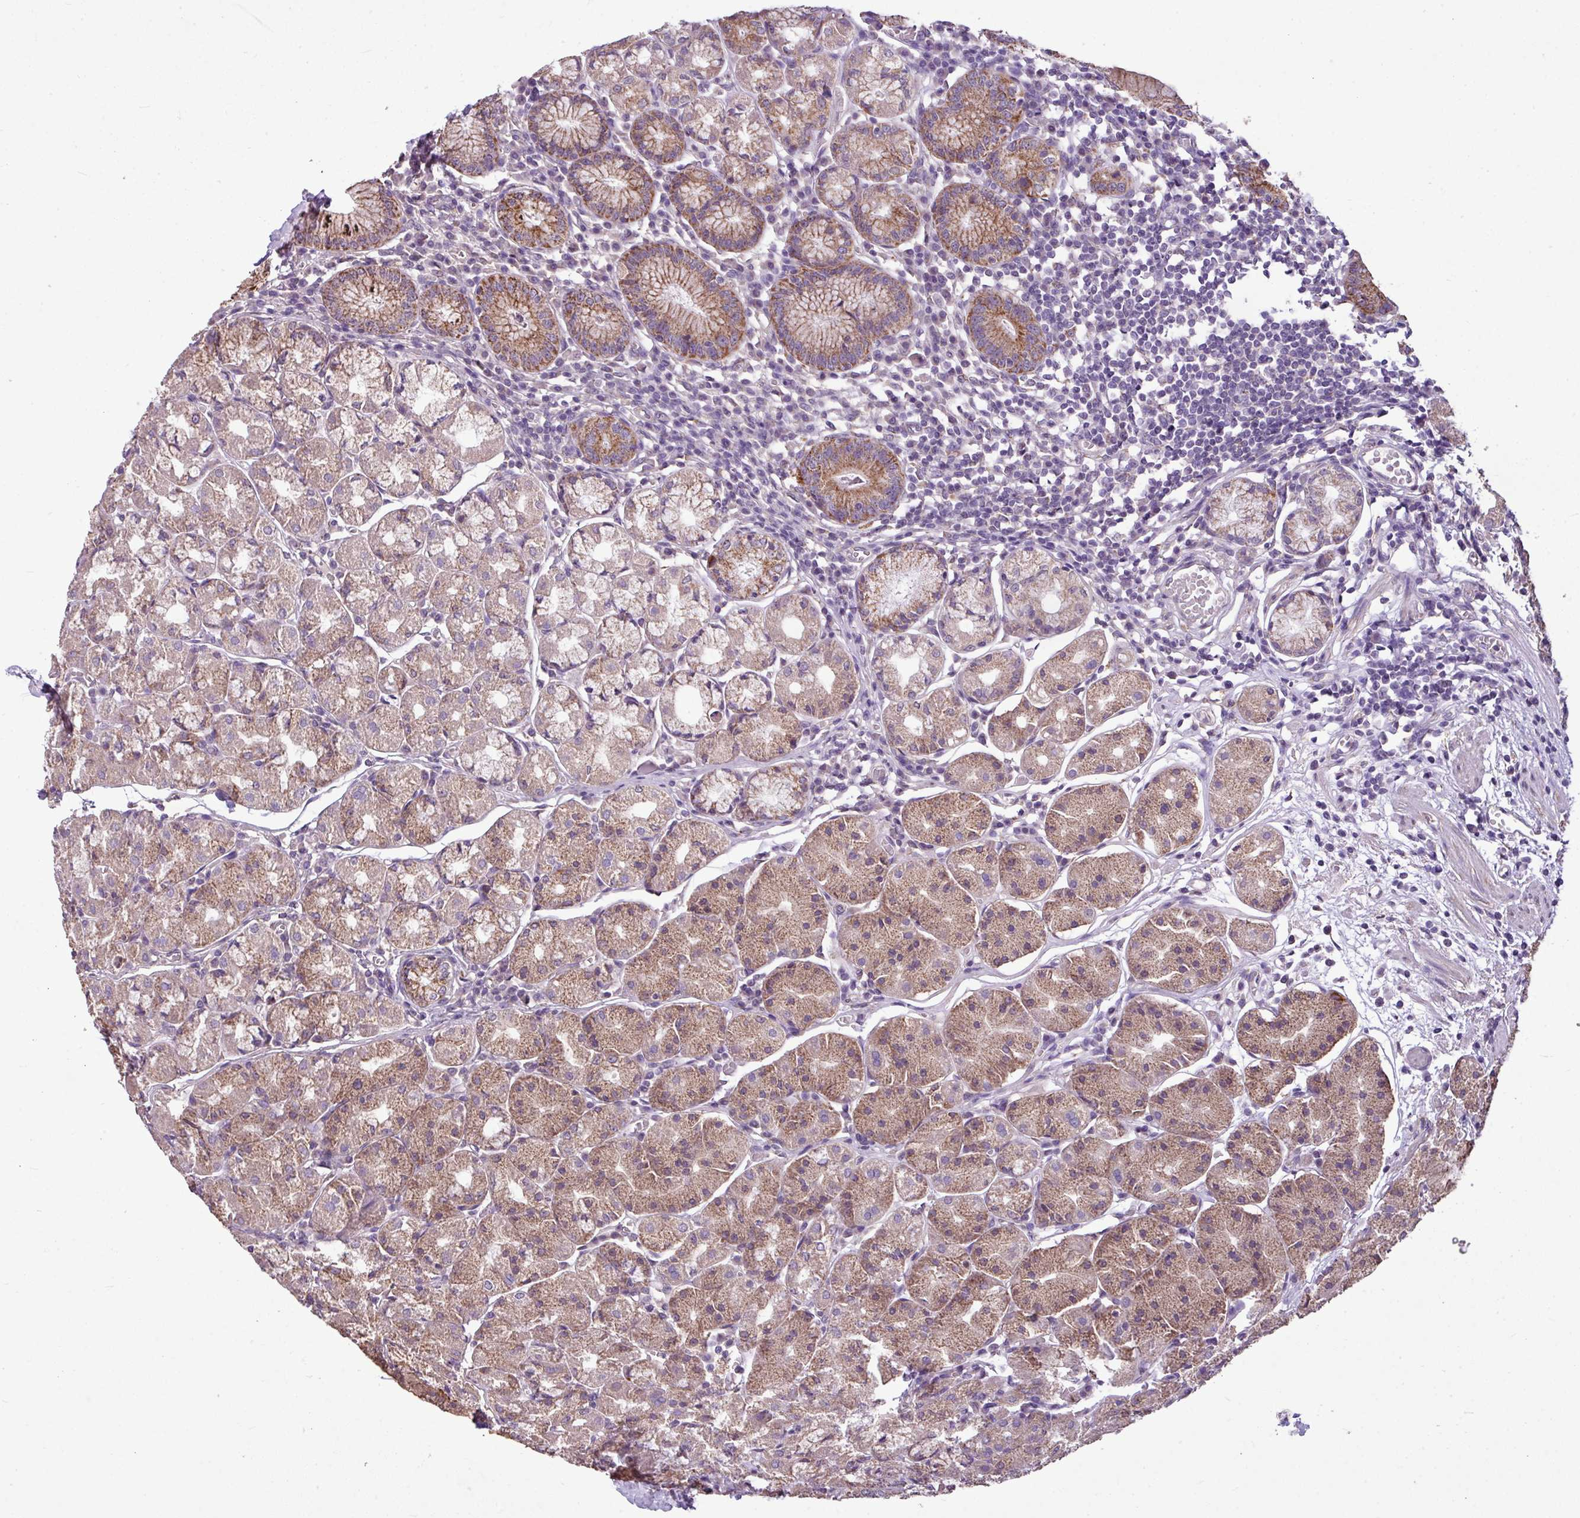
{"staining": {"intensity": "moderate", "quantity": ">75%", "location": "cytoplasmic/membranous"}, "tissue": "stomach", "cell_type": "Glandular cells", "image_type": "normal", "snomed": [{"axis": "morphology", "description": "Normal tissue, NOS"}, {"axis": "topography", "description": "Stomach"}], "caption": "A brown stain shows moderate cytoplasmic/membranous positivity of a protein in glandular cells of unremarkable stomach. (brown staining indicates protein expression, while blue staining denotes nuclei).", "gene": "ALDH2", "patient": {"sex": "male", "age": 55}}